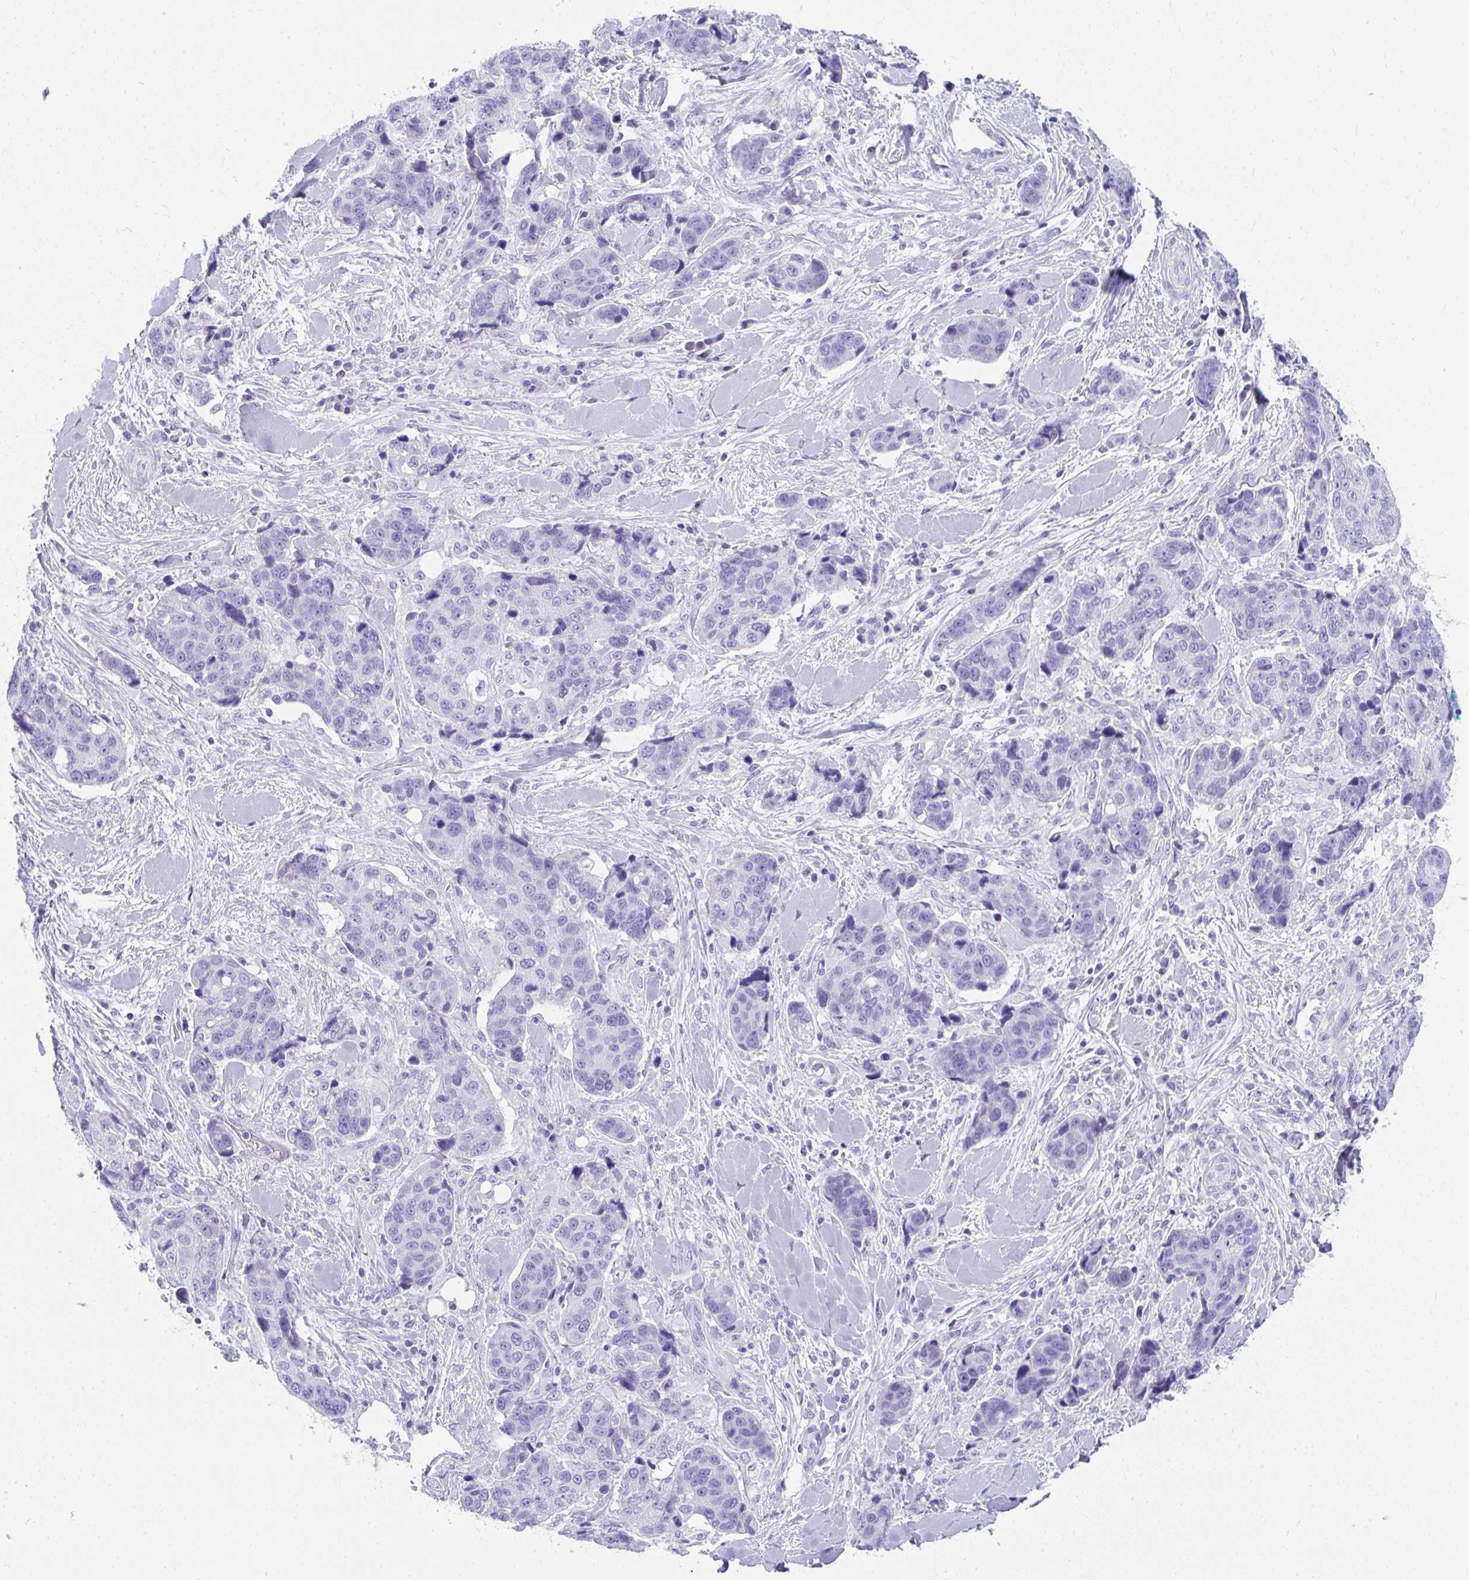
{"staining": {"intensity": "negative", "quantity": "none", "location": "none"}, "tissue": "lung cancer", "cell_type": "Tumor cells", "image_type": "cancer", "snomed": [{"axis": "morphology", "description": "Squamous cell carcinoma, NOS"}, {"axis": "topography", "description": "Lymph node"}, {"axis": "topography", "description": "Lung"}], "caption": "This is a photomicrograph of immunohistochemistry (IHC) staining of lung squamous cell carcinoma, which shows no expression in tumor cells.", "gene": "TNNT1", "patient": {"sex": "male", "age": 61}}